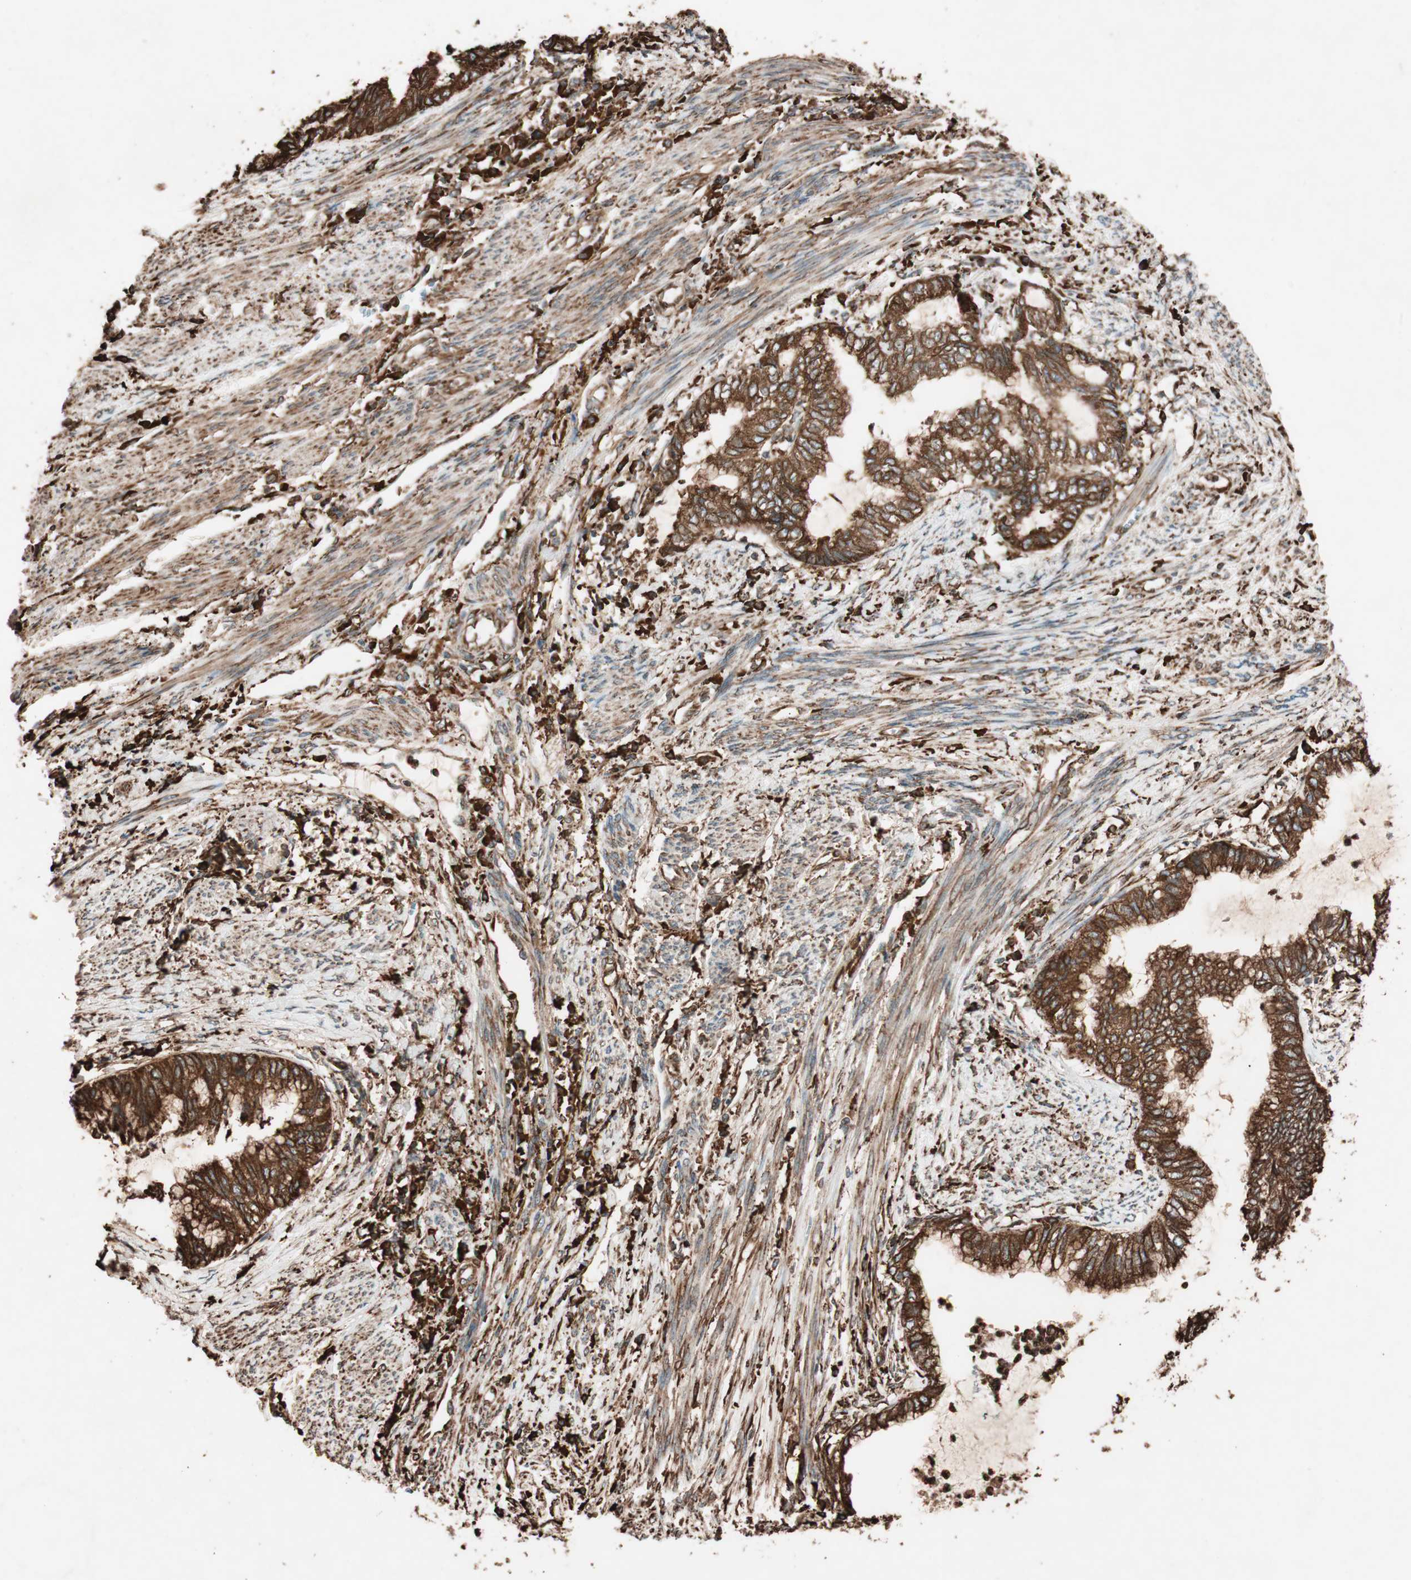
{"staining": {"intensity": "strong", "quantity": ">75%", "location": "cytoplasmic/membranous"}, "tissue": "endometrial cancer", "cell_type": "Tumor cells", "image_type": "cancer", "snomed": [{"axis": "morphology", "description": "Adenocarcinoma, NOS"}, {"axis": "topography", "description": "Endometrium"}], "caption": "Immunohistochemical staining of human adenocarcinoma (endometrial) exhibits high levels of strong cytoplasmic/membranous protein staining in about >75% of tumor cells.", "gene": "VEGFA", "patient": {"sex": "female", "age": 79}}